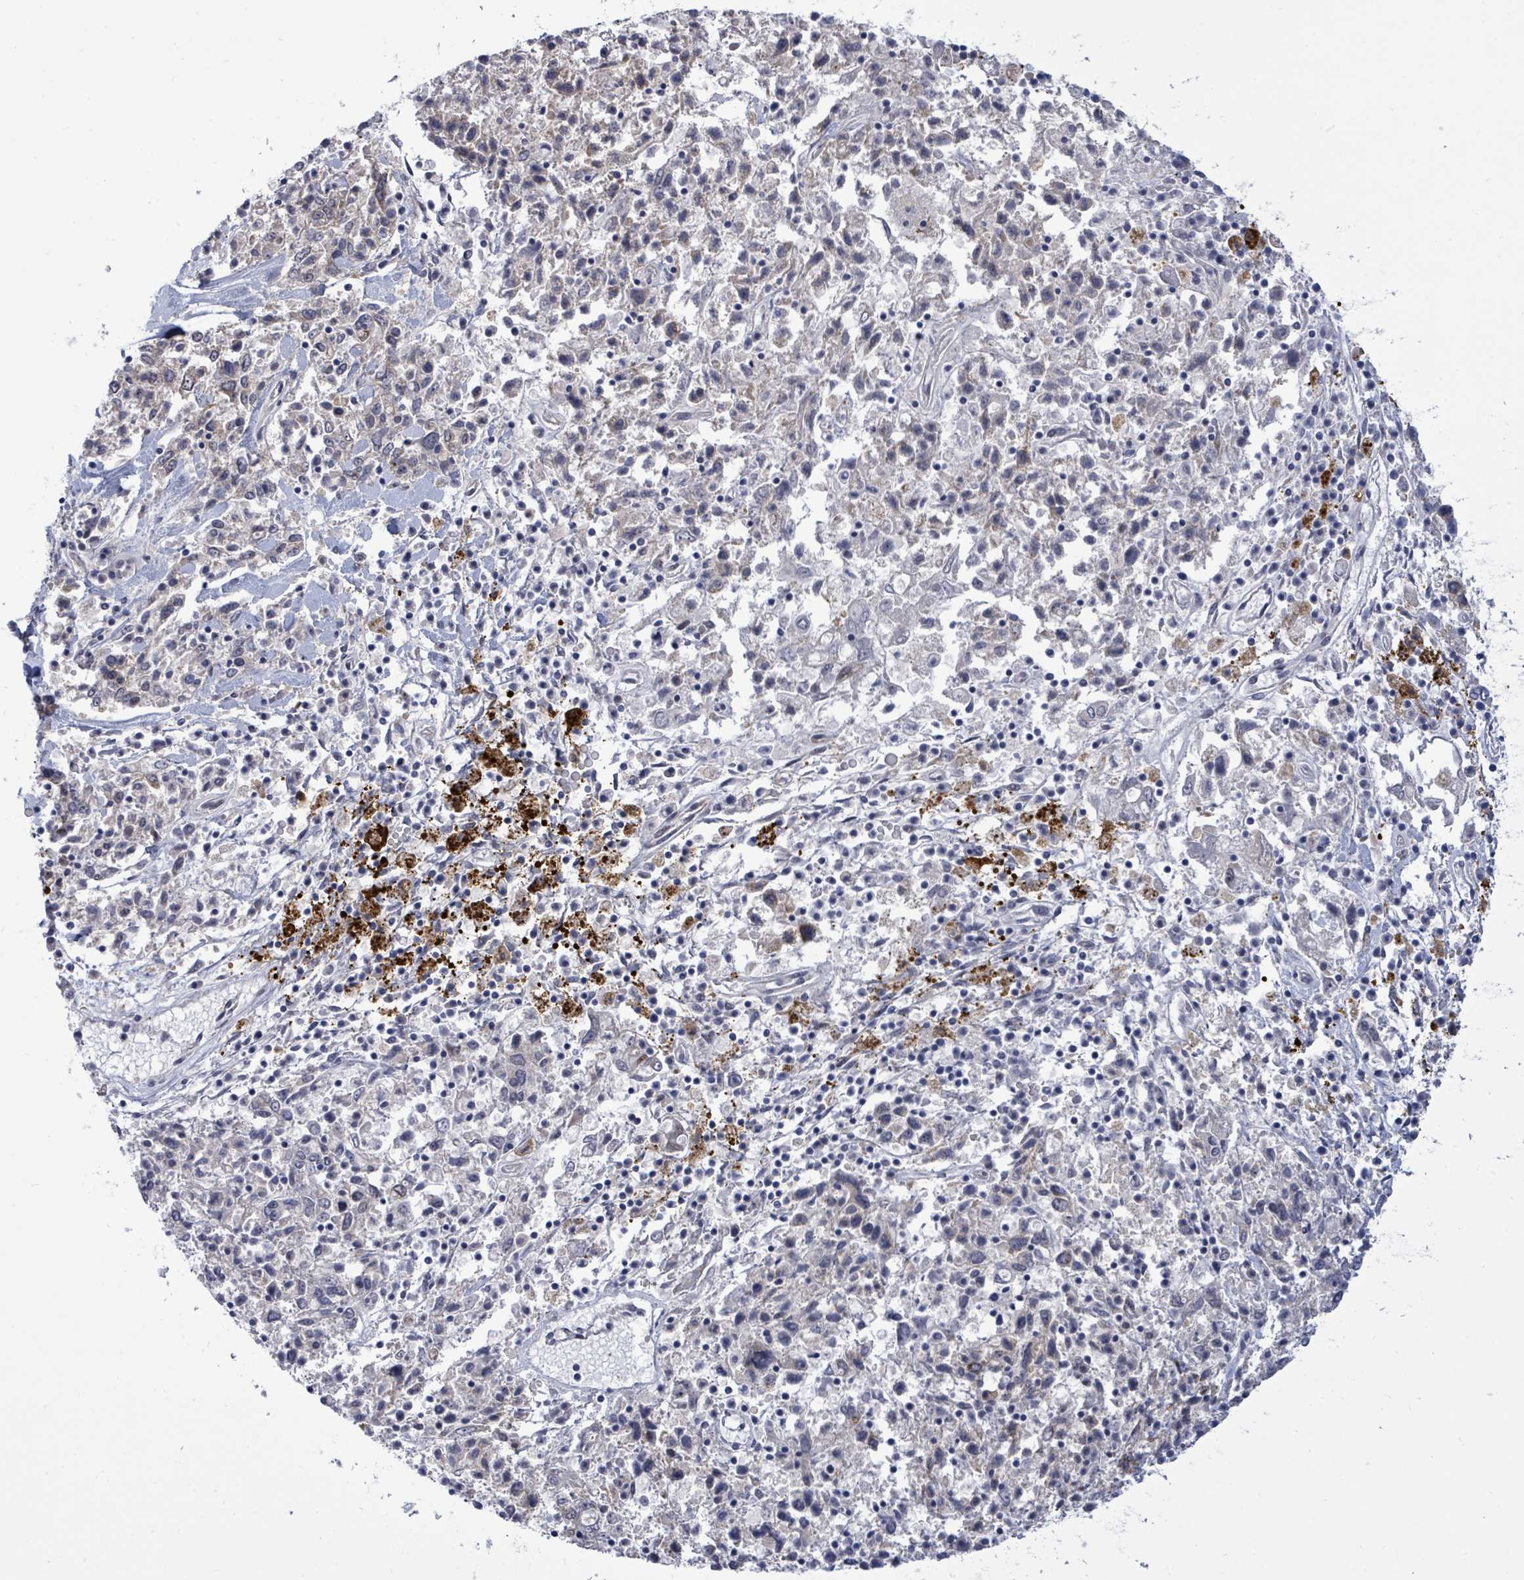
{"staining": {"intensity": "negative", "quantity": "none", "location": "none"}, "tissue": "ovarian cancer", "cell_type": "Tumor cells", "image_type": "cancer", "snomed": [{"axis": "morphology", "description": "Carcinoma, endometroid"}, {"axis": "topography", "description": "Ovary"}], "caption": "IHC of endometroid carcinoma (ovarian) reveals no expression in tumor cells.", "gene": "CT45A5", "patient": {"sex": "female", "age": 62}}